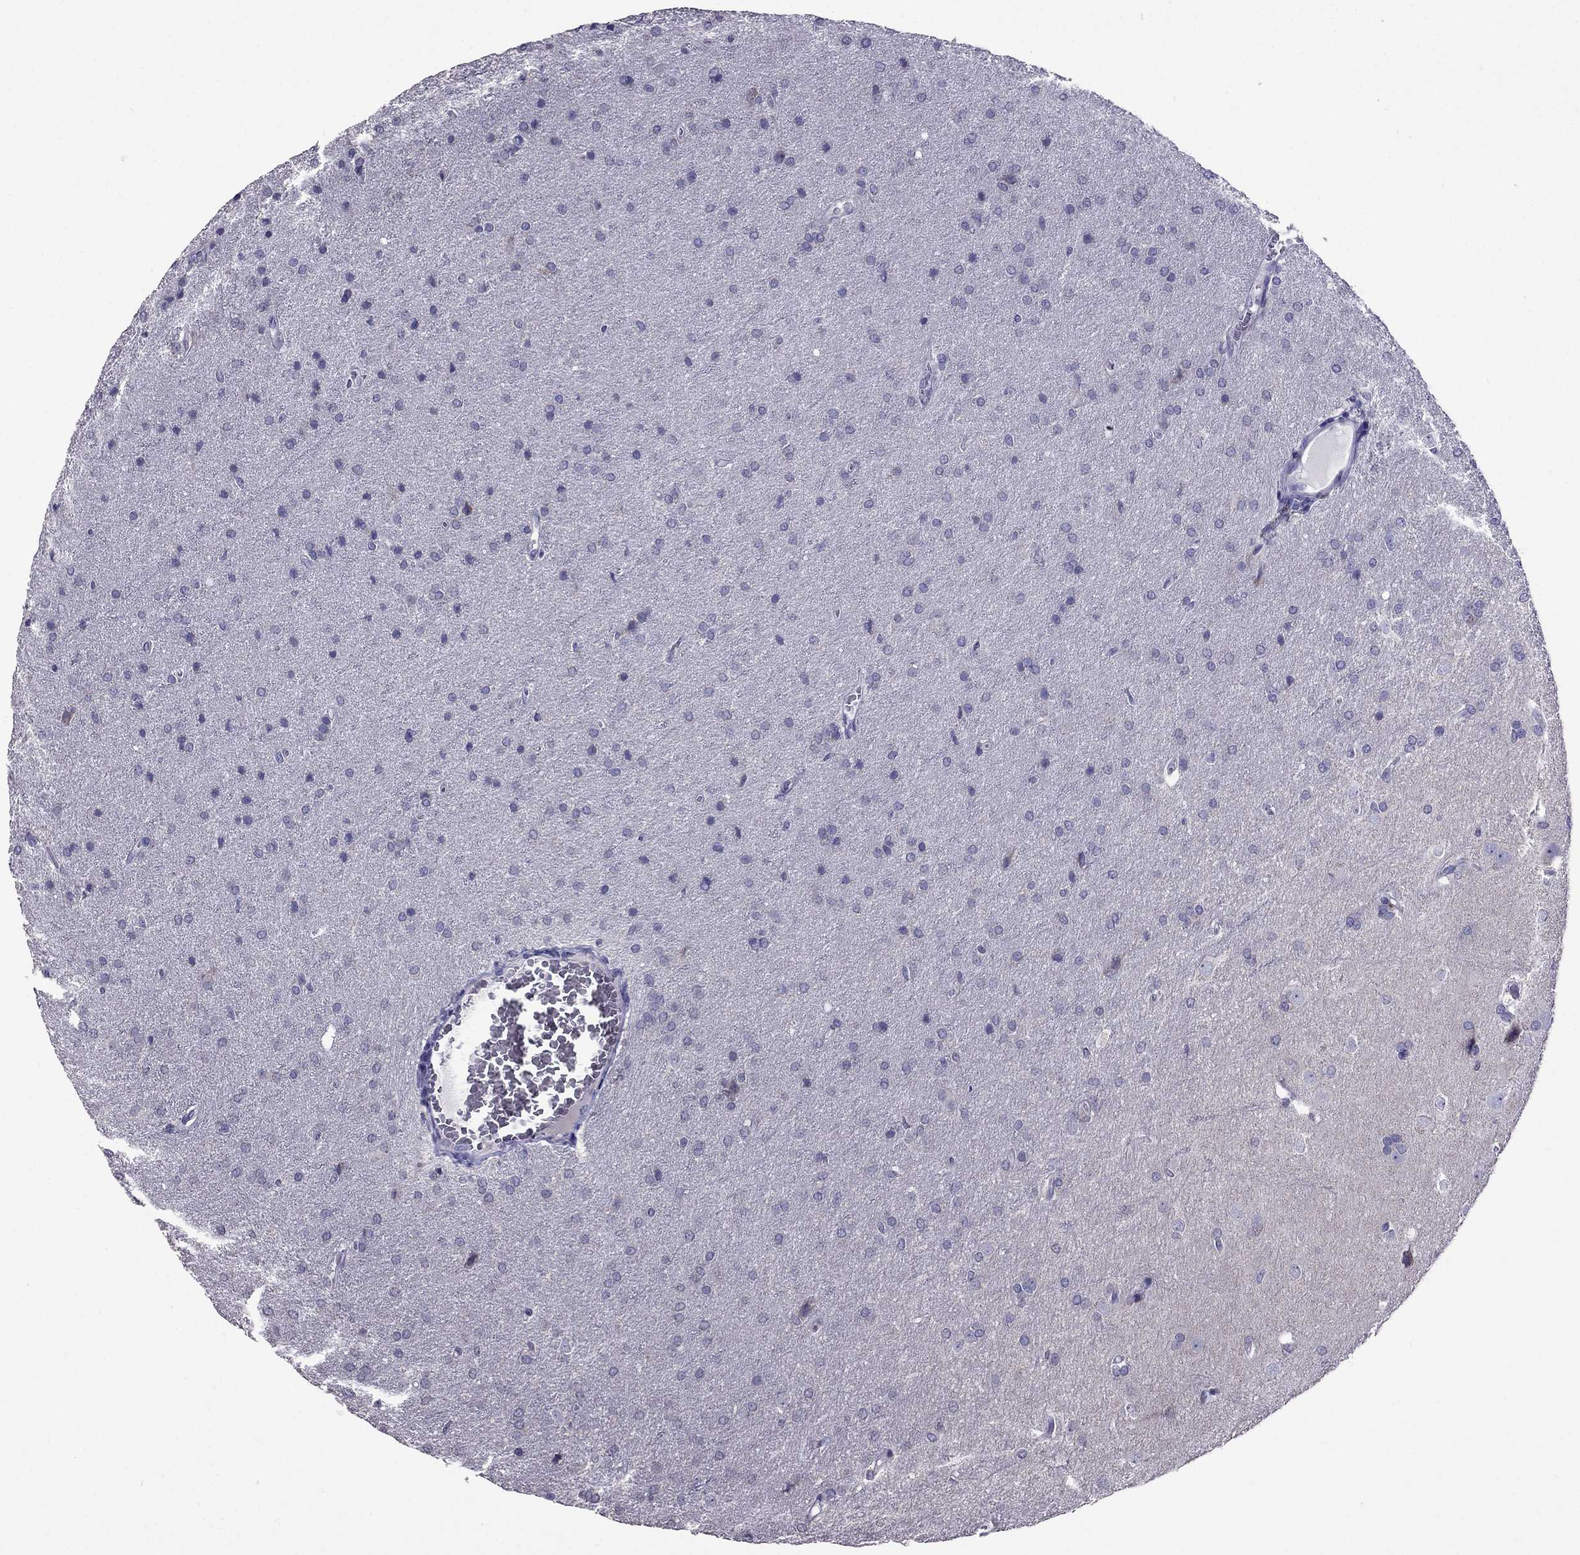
{"staining": {"intensity": "negative", "quantity": "none", "location": "none"}, "tissue": "glioma", "cell_type": "Tumor cells", "image_type": "cancer", "snomed": [{"axis": "morphology", "description": "Glioma, malignant, Low grade"}, {"axis": "topography", "description": "Brain"}], "caption": "Immunohistochemistry (IHC) of human malignant glioma (low-grade) exhibits no expression in tumor cells.", "gene": "OXCT2", "patient": {"sex": "female", "age": 32}}